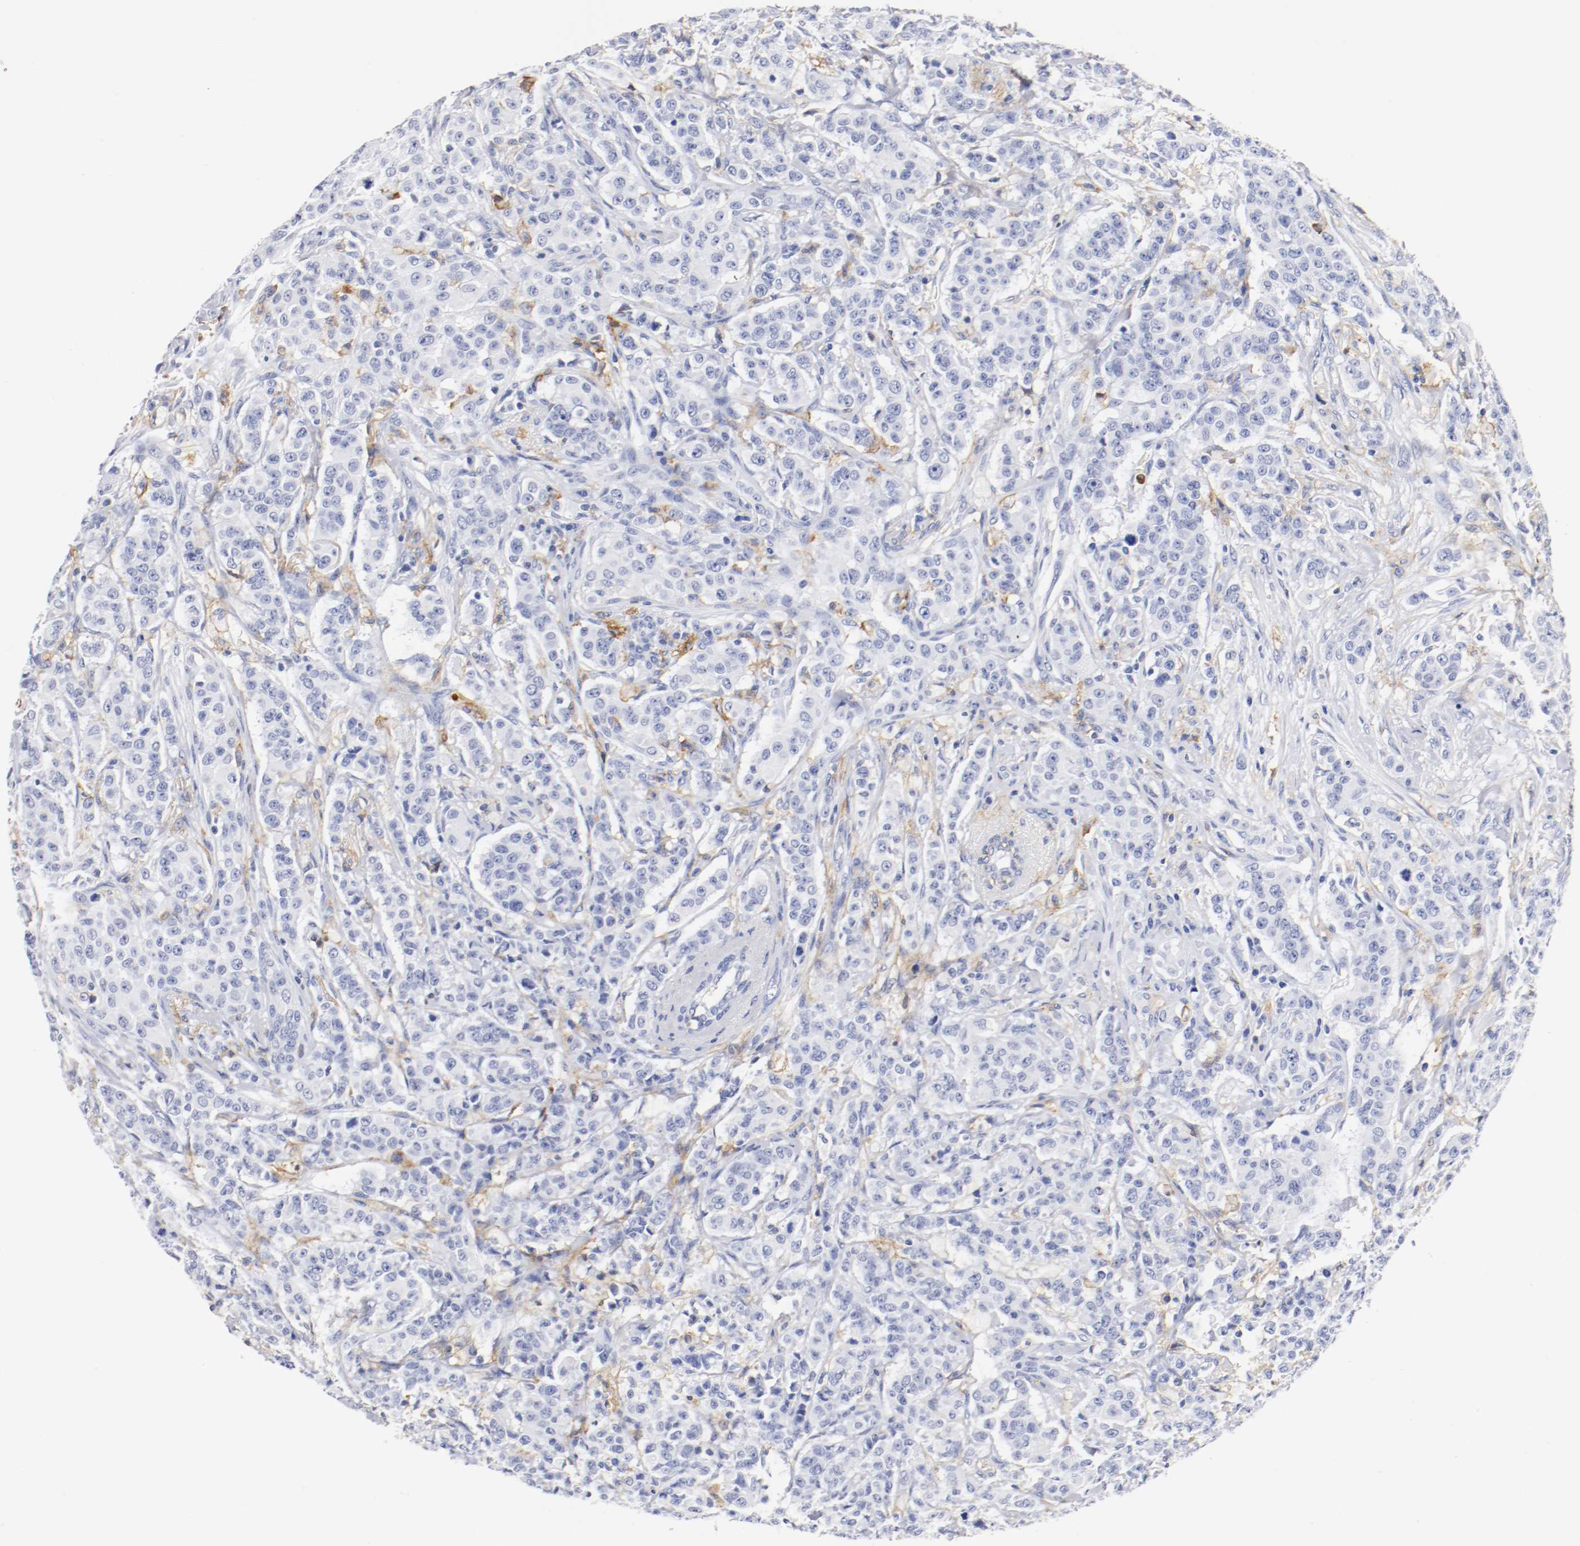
{"staining": {"intensity": "negative", "quantity": "none", "location": "none"}, "tissue": "breast cancer", "cell_type": "Tumor cells", "image_type": "cancer", "snomed": [{"axis": "morphology", "description": "Duct carcinoma"}, {"axis": "topography", "description": "Breast"}], "caption": "Breast intraductal carcinoma stained for a protein using immunohistochemistry (IHC) demonstrates no positivity tumor cells.", "gene": "ITGAX", "patient": {"sex": "female", "age": 40}}